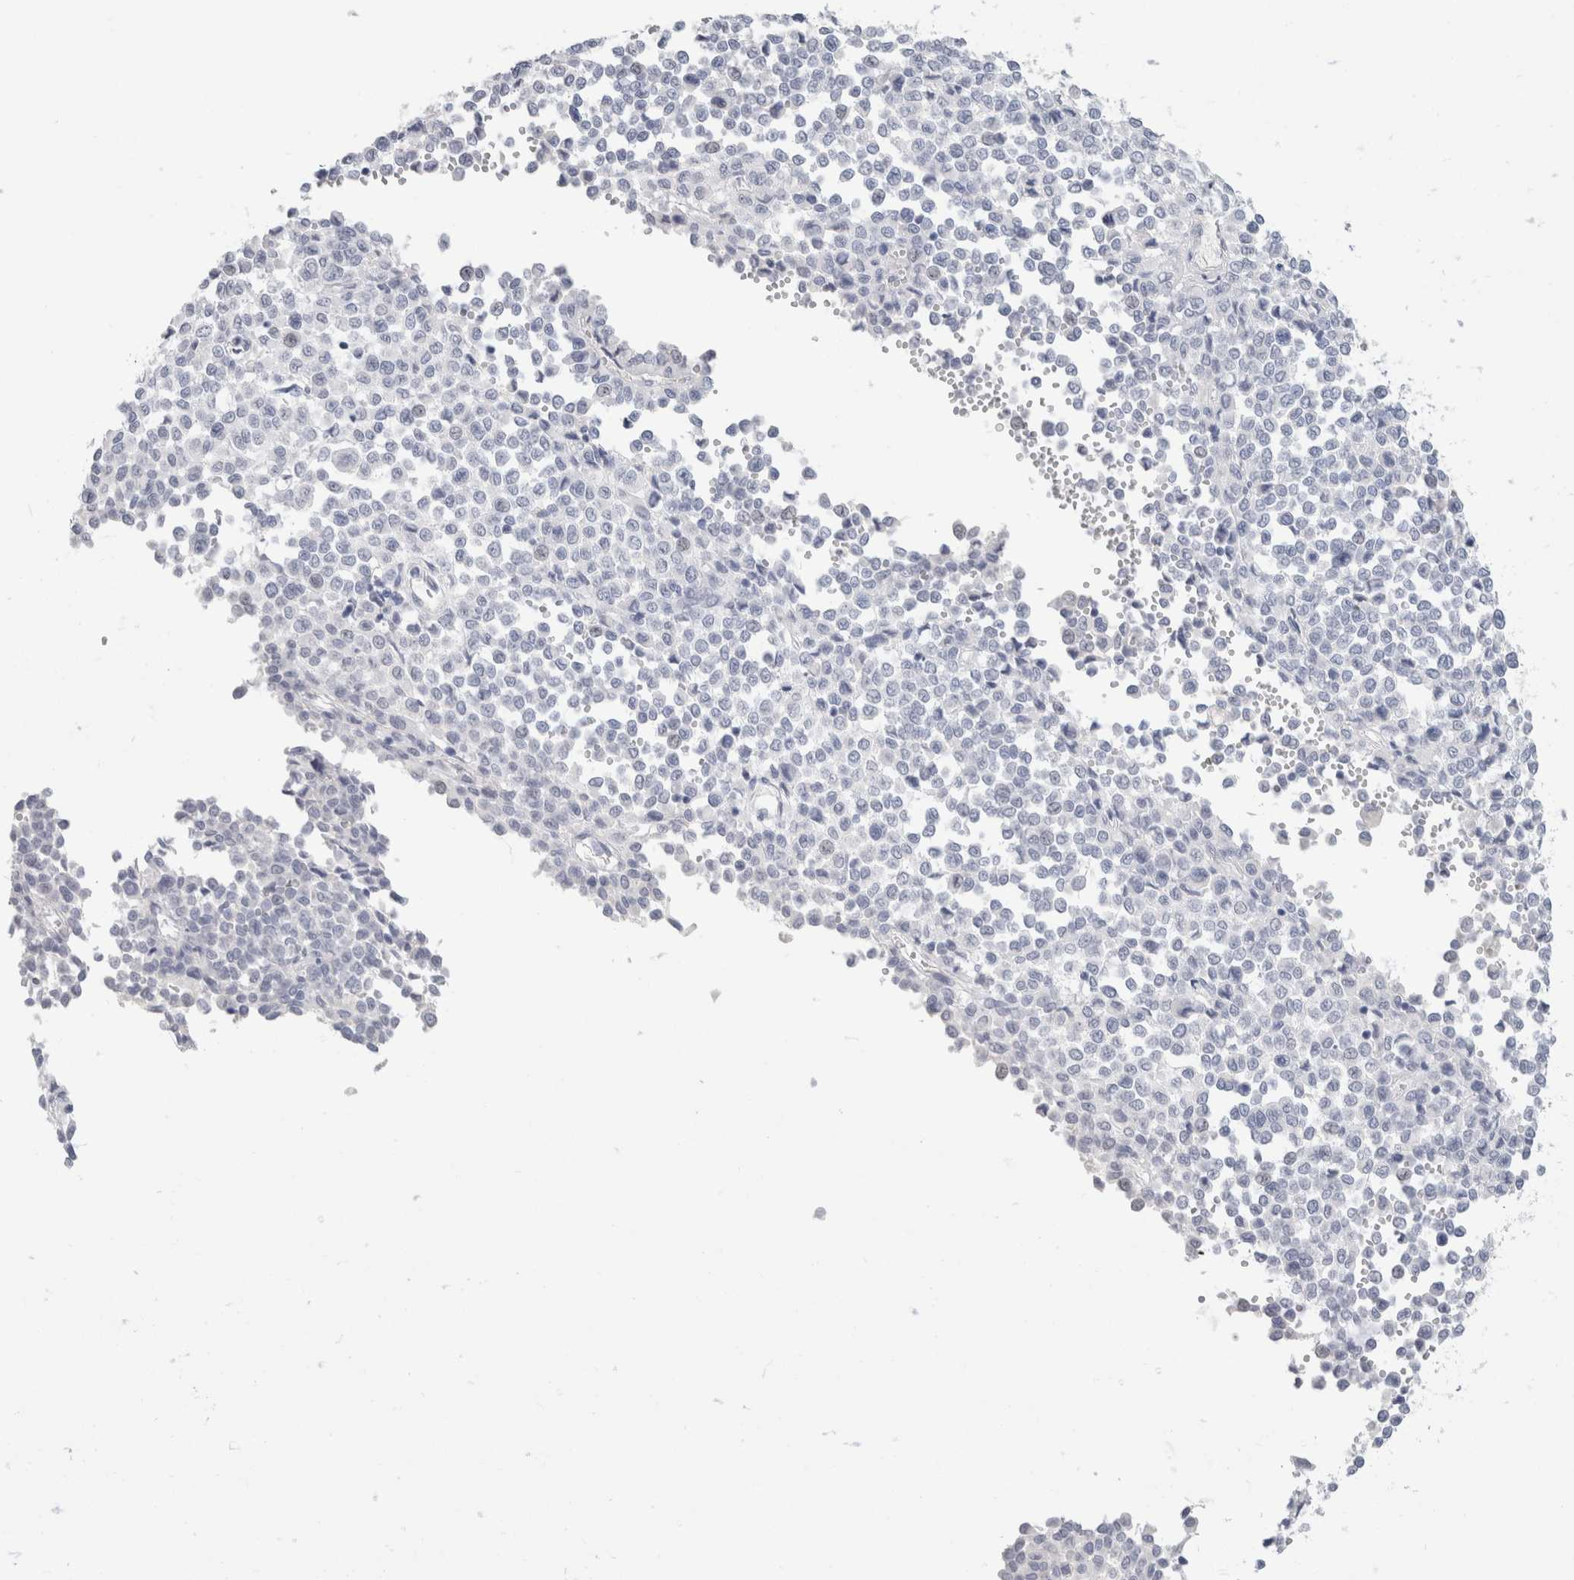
{"staining": {"intensity": "negative", "quantity": "none", "location": "none"}, "tissue": "melanoma", "cell_type": "Tumor cells", "image_type": "cancer", "snomed": [{"axis": "morphology", "description": "Malignant melanoma, Metastatic site"}, {"axis": "topography", "description": "Pancreas"}], "caption": "IHC micrograph of neoplastic tissue: human melanoma stained with DAB shows no significant protein positivity in tumor cells. (Stains: DAB (3,3'-diaminobenzidine) immunohistochemistry (IHC) with hematoxylin counter stain, Microscopy: brightfield microscopy at high magnification).", "gene": "IL6", "patient": {"sex": "female", "age": 30}}